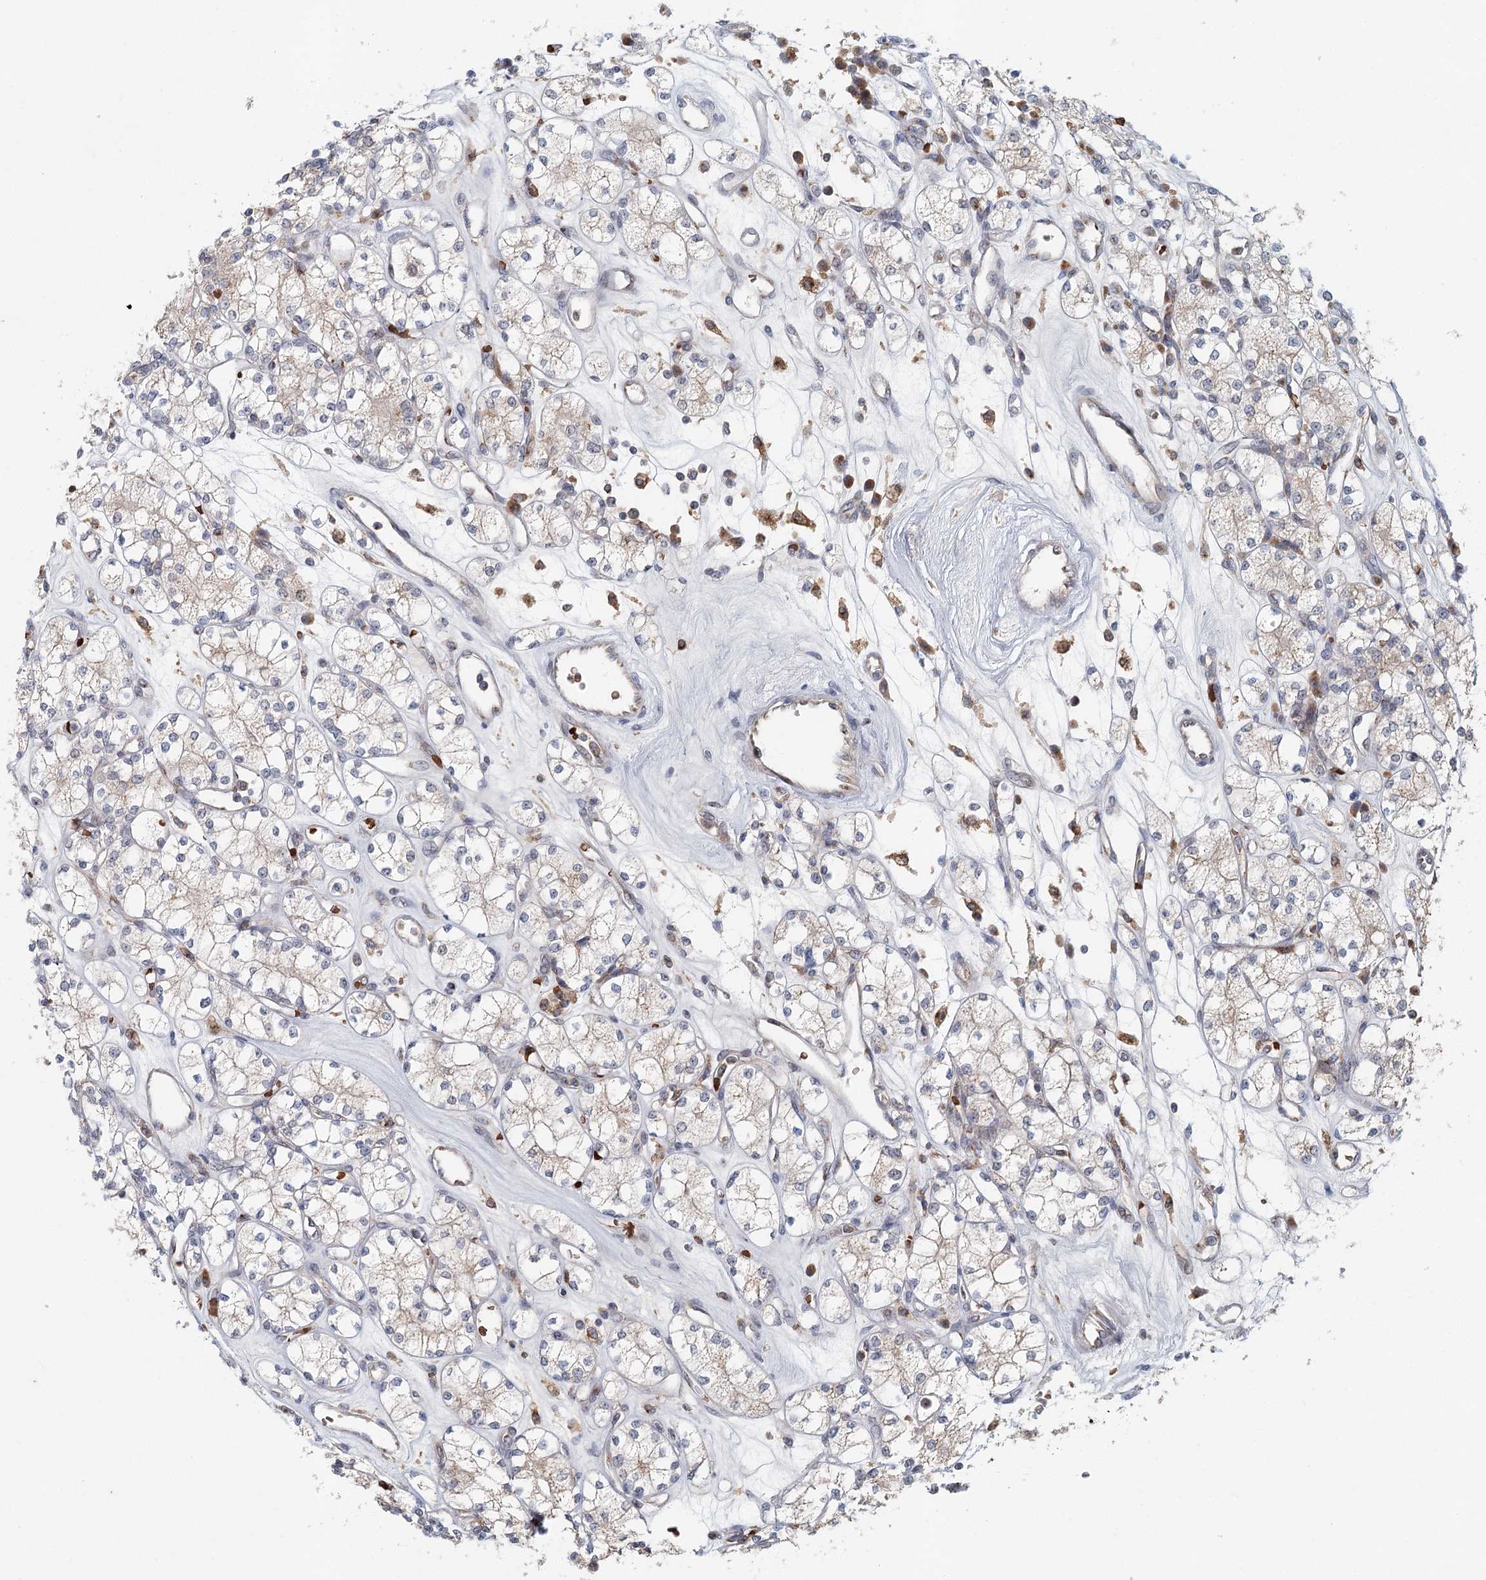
{"staining": {"intensity": "weak", "quantity": "<25%", "location": "cytoplasmic/membranous"}, "tissue": "renal cancer", "cell_type": "Tumor cells", "image_type": "cancer", "snomed": [{"axis": "morphology", "description": "Adenocarcinoma, NOS"}, {"axis": "topography", "description": "Kidney"}], "caption": "Histopathology image shows no protein positivity in tumor cells of renal cancer tissue.", "gene": "ADK", "patient": {"sex": "male", "age": 77}}